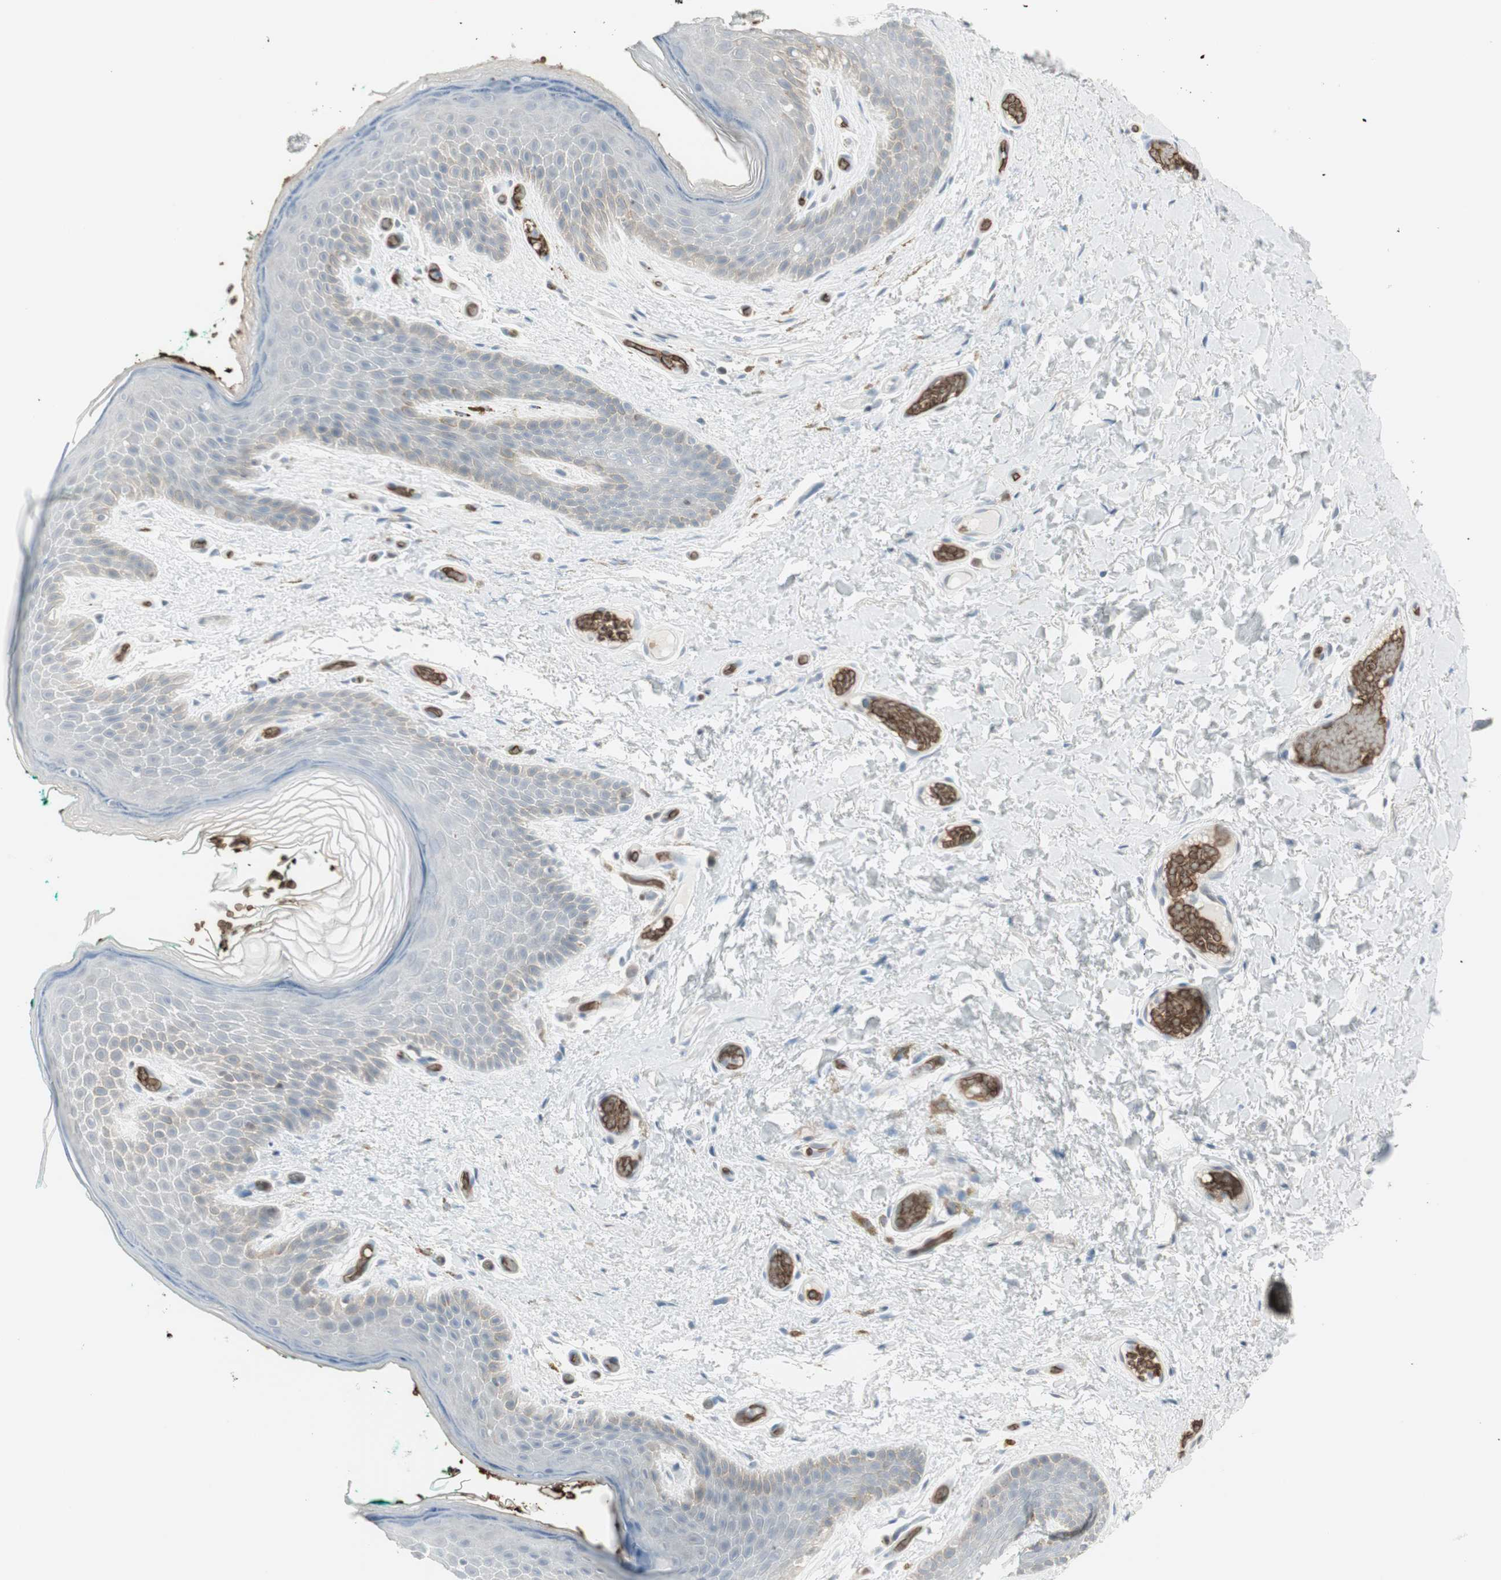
{"staining": {"intensity": "negative", "quantity": "none", "location": "none"}, "tissue": "skin", "cell_type": "Epidermal cells", "image_type": "normal", "snomed": [{"axis": "morphology", "description": "Normal tissue, NOS"}, {"axis": "topography", "description": "Anal"}], "caption": "Protein analysis of normal skin demonstrates no significant staining in epidermal cells. (Immunohistochemistry, brightfield microscopy, high magnification).", "gene": "MAP4K1", "patient": {"sex": "male", "age": 74}}